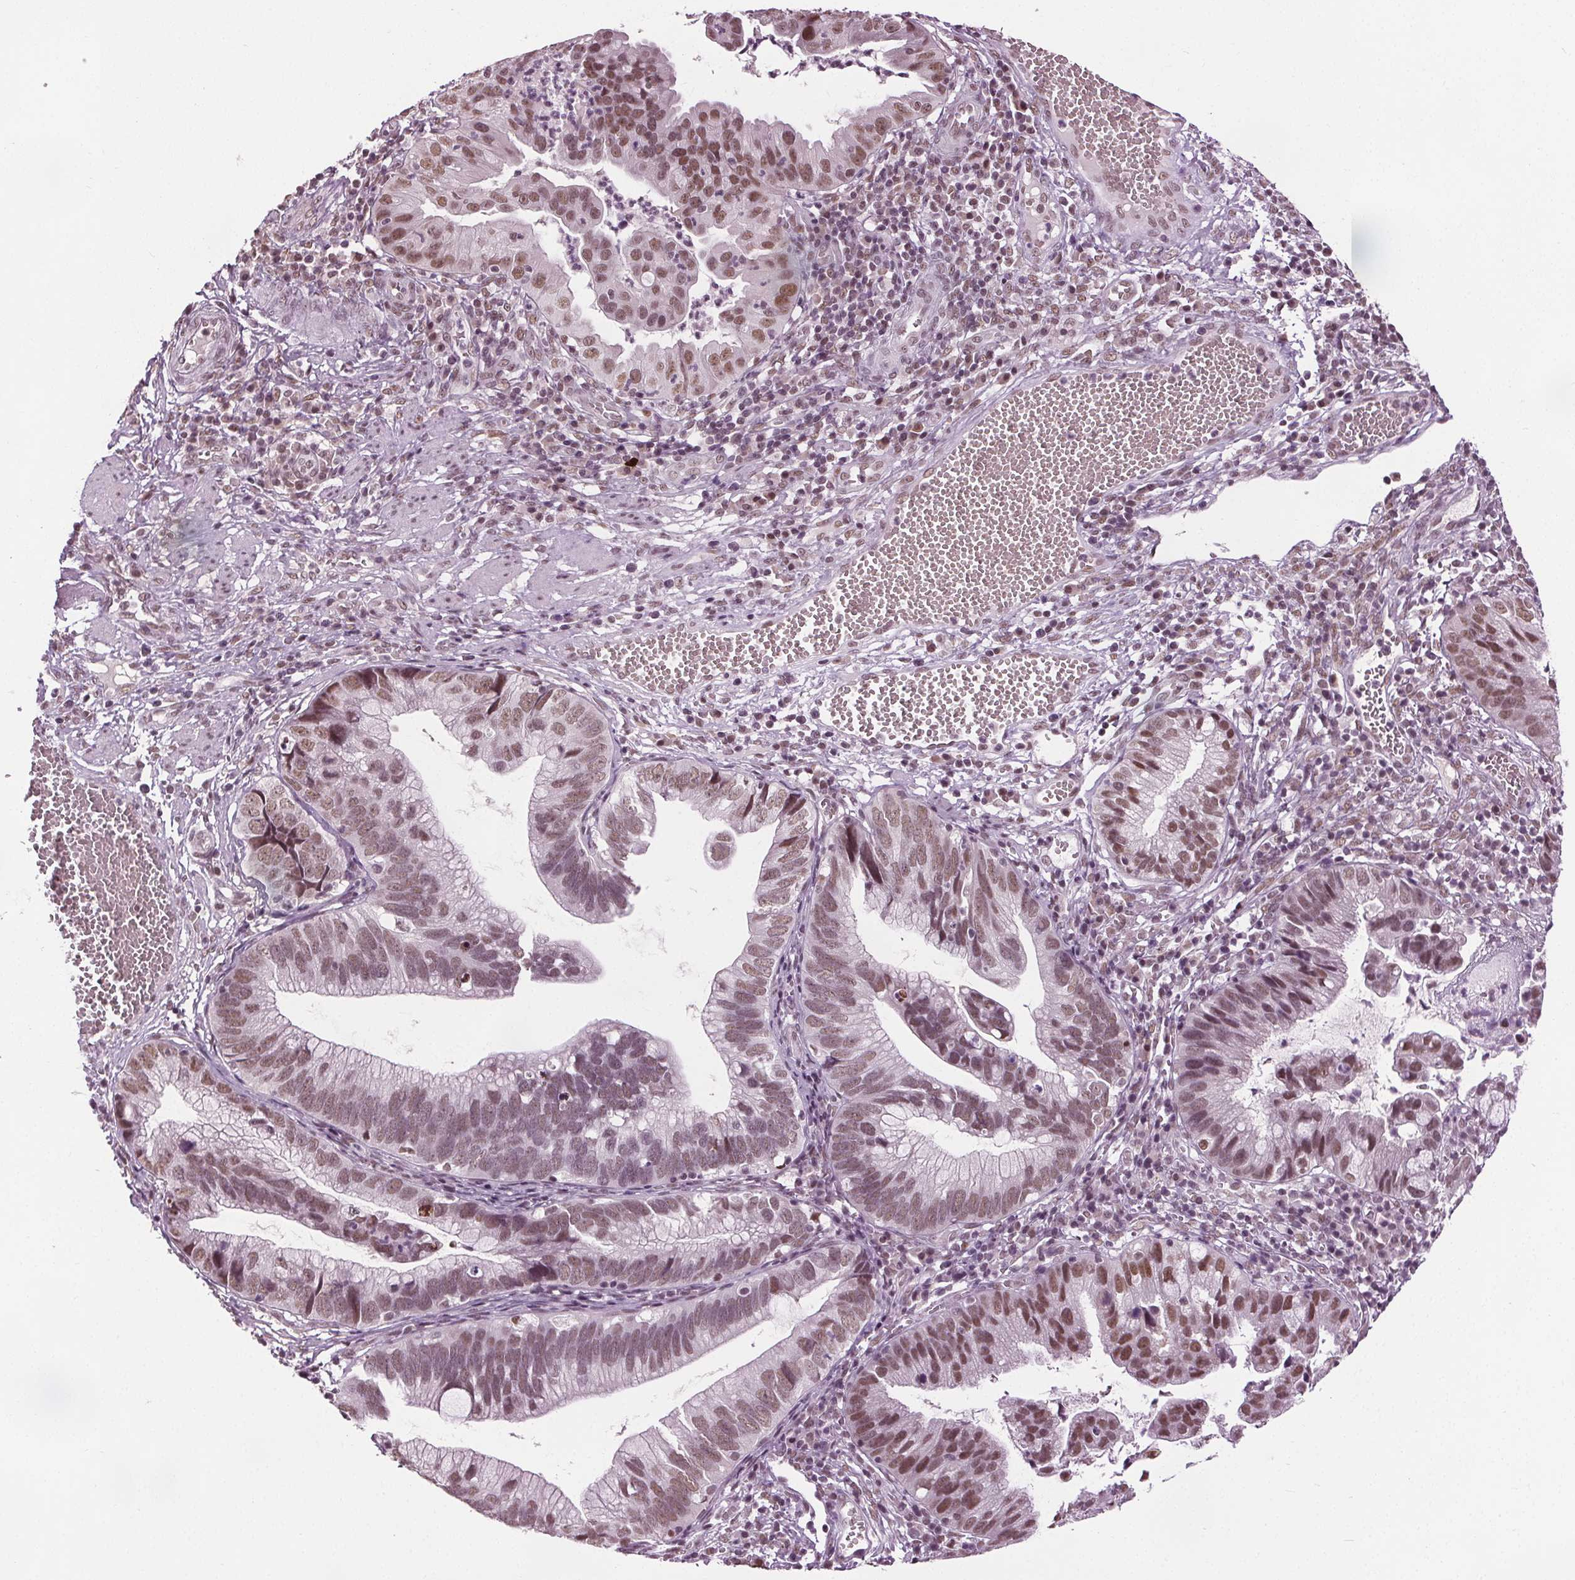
{"staining": {"intensity": "moderate", "quantity": ">75%", "location": "nuclear"}, "tissue": "cervical cancer", "cell_type": "Tumor cells", "image_type": "cancer", "snomed": [{"axis": "morphology", "description": "Adenocarcinoma, NOS"}, {"axis": "topography", "description": "Cervix"}], "caption": "High-magnification brightfield microscopy of cervical adenocarcinoma stained with DAB (3,3'-diaminobenzidine) (brown) and counterstained with hematoxylin (blue). tumor cells exhibit moderate nuclear positivity is present in approximately>75% of cells.", "gene": "IWS1", "patient": {"sex": "female", "age": 34}}